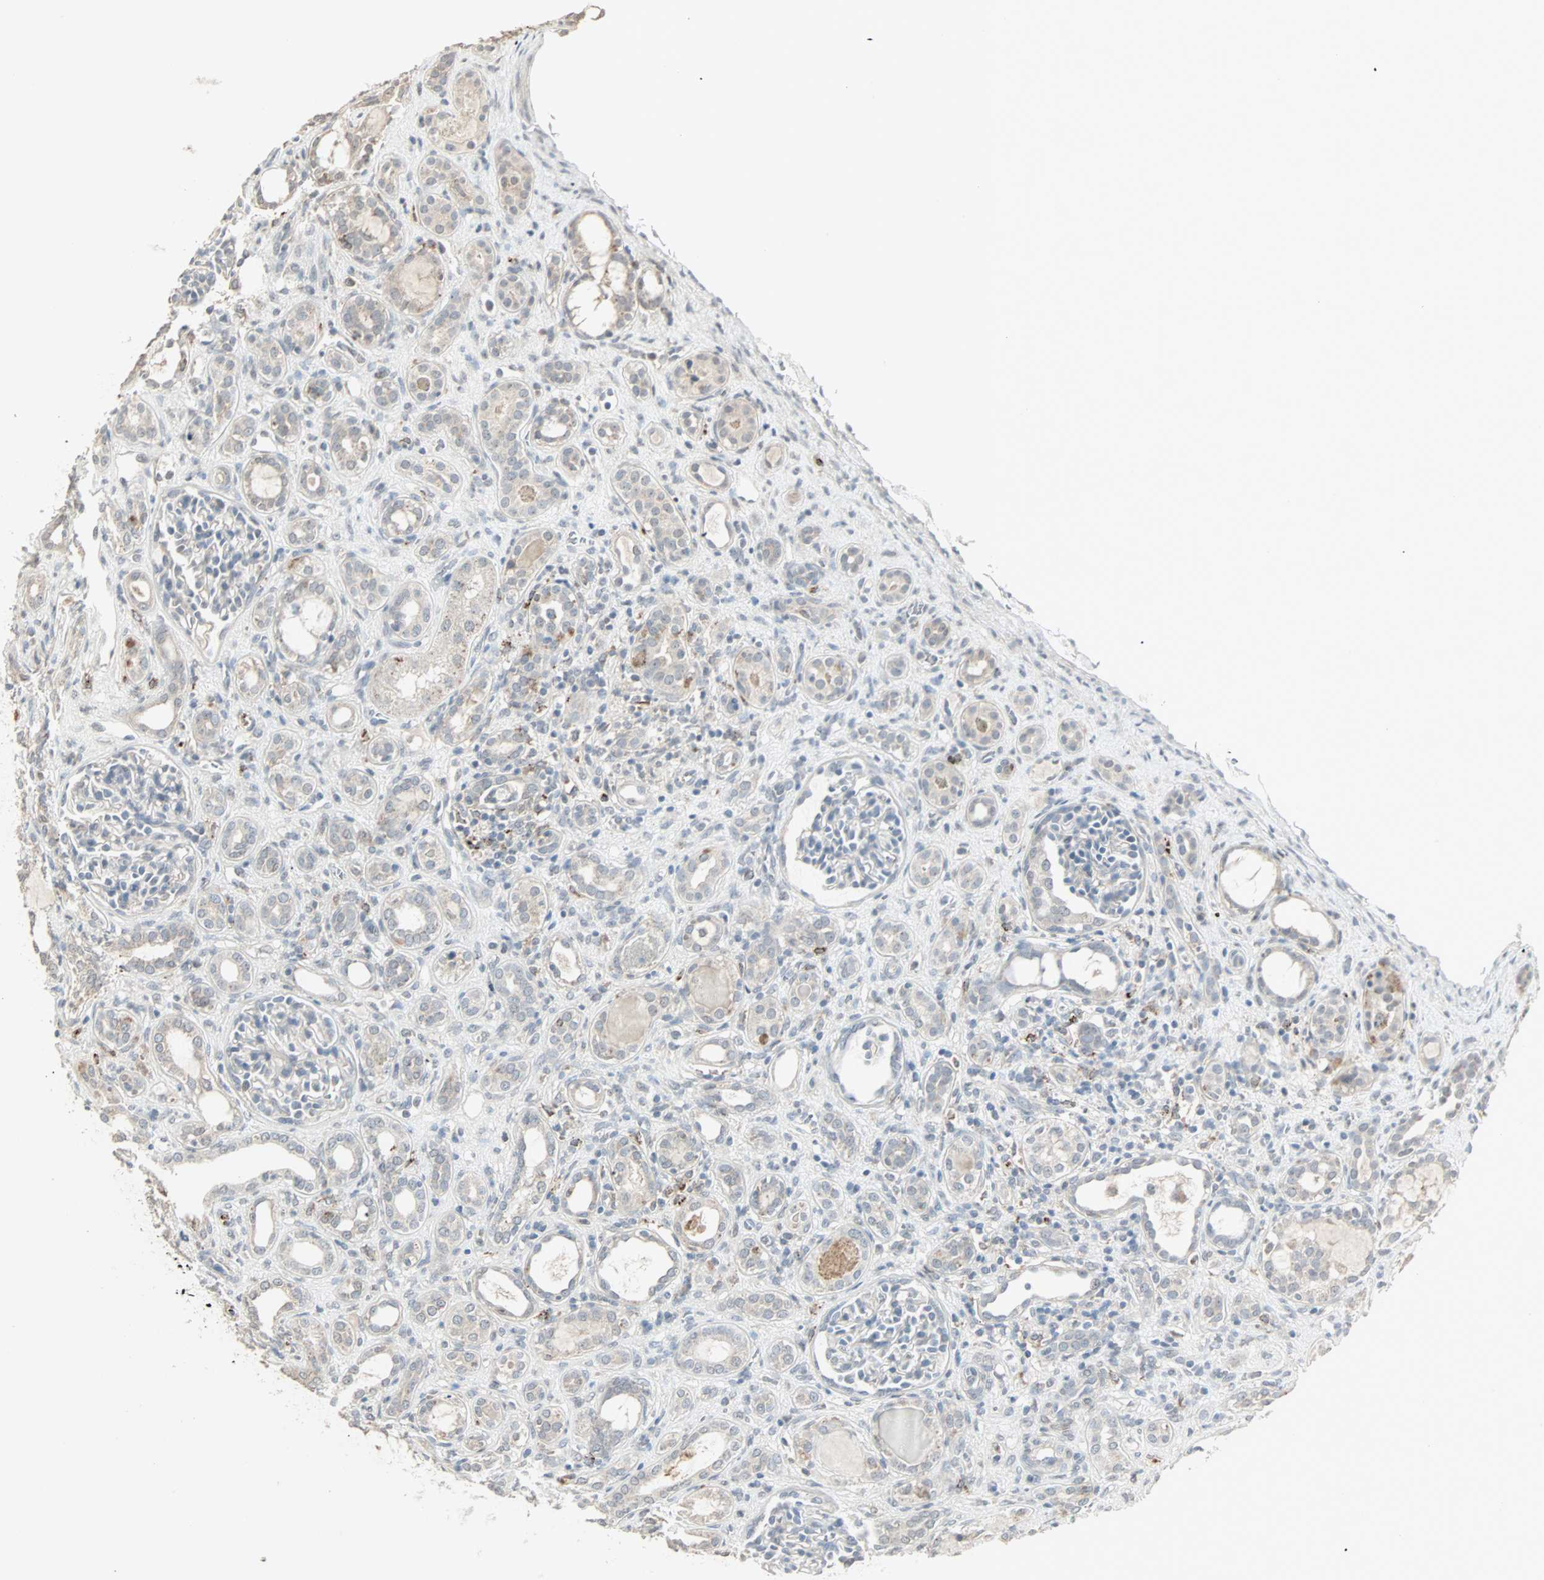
{"staining": {"intensity": "weak", "quantity": "<25%", "location": "cytoplasmic/membranous"}, "tissue": "kidney", "cell_type": "Cells in glomeruli", "image_type": "normal", "snomed": [{"axis": "morphology", "description": "Normal tissue, NOS"}, {"axis": "topography", "description": "Kidney"}], "caption": "This histopathology image is of benign kidney stained with IHC to label a protein in brown with the nuclei are counter-stained blue. There is no expression in cells in glomeruli.", "gene": "KDM4A", "patient": {"sex": "male", "age": 7}}